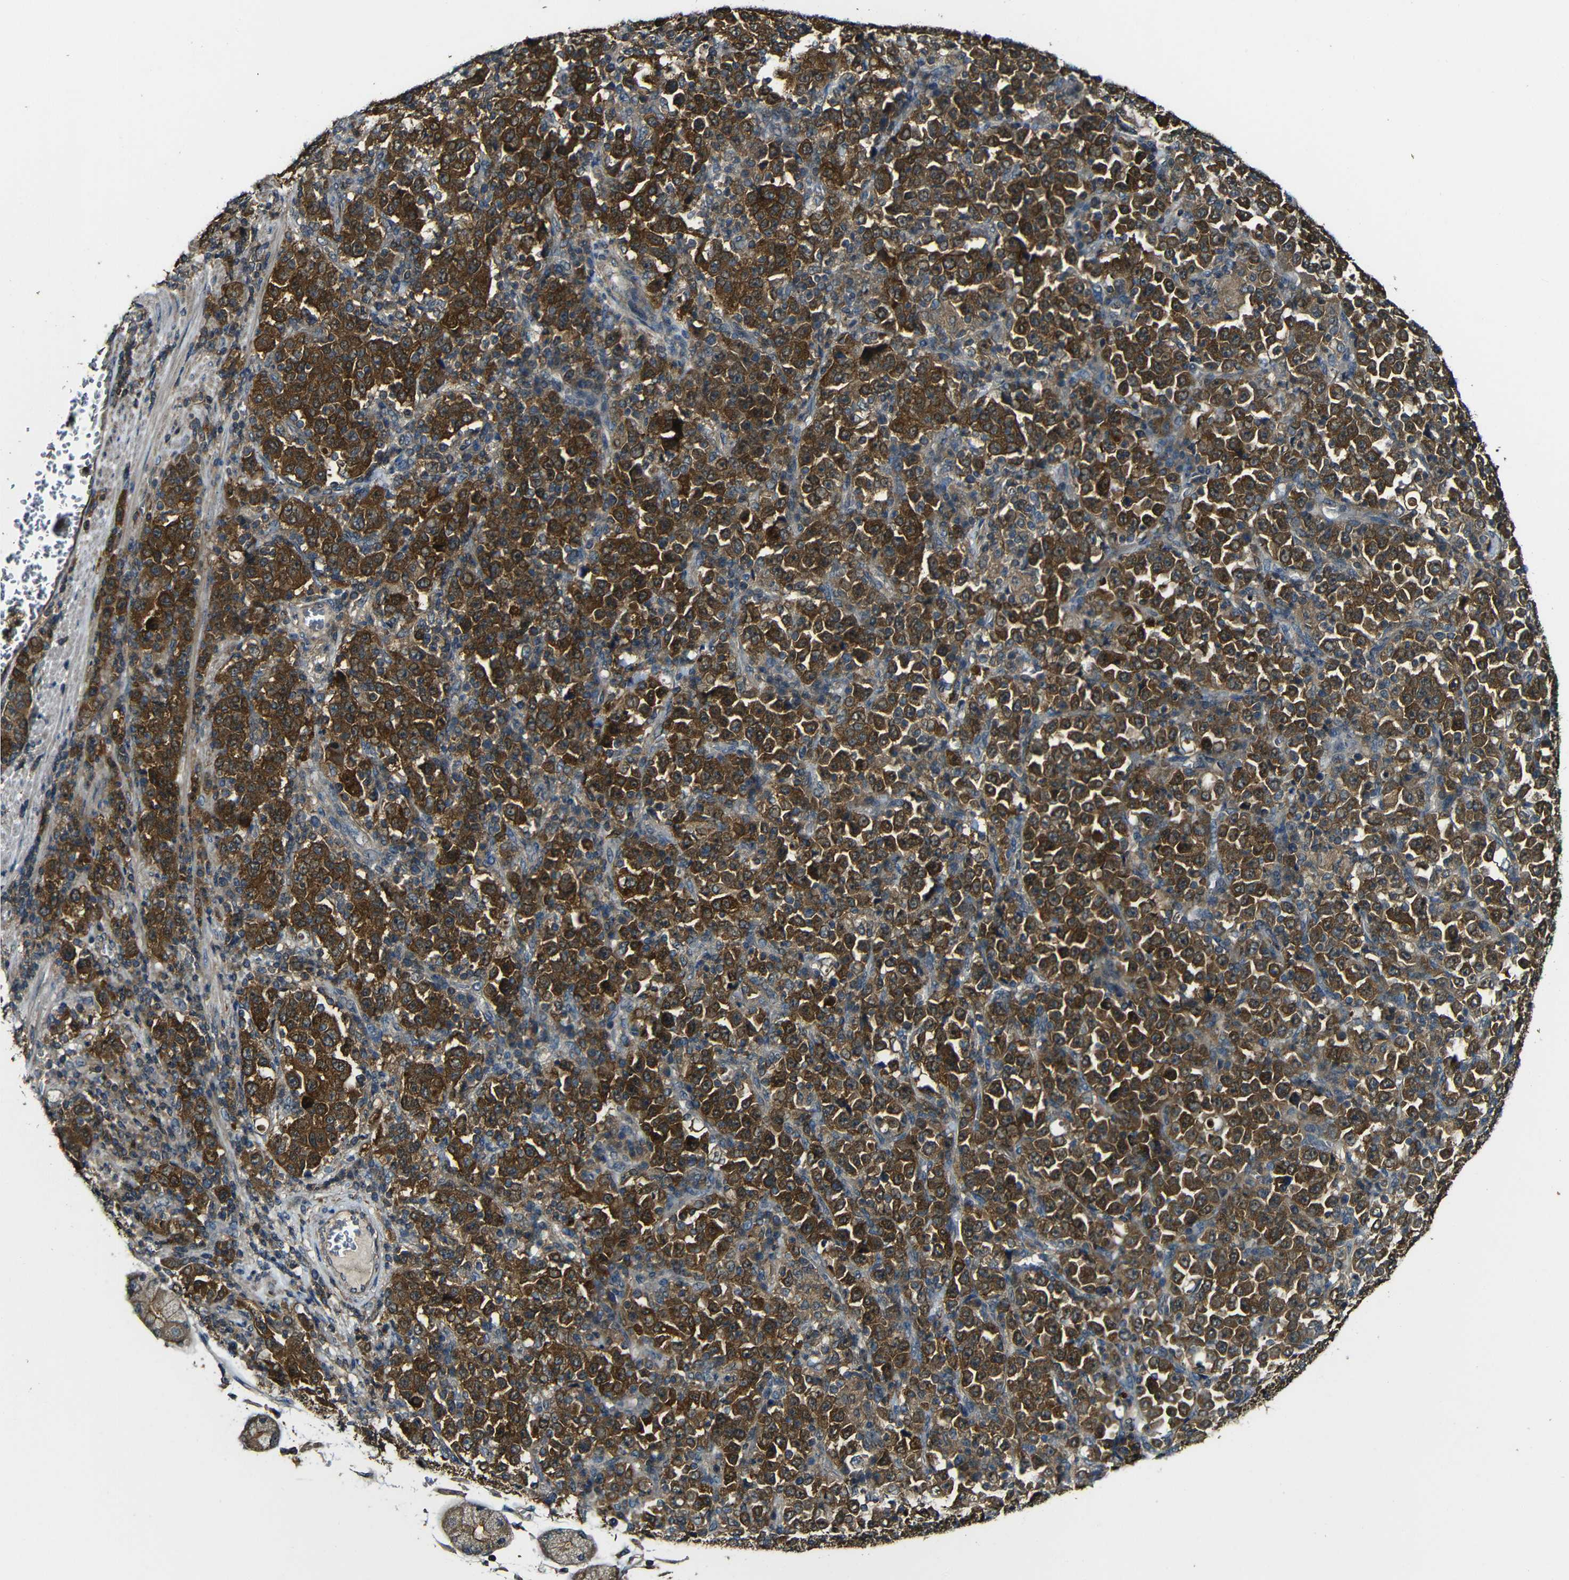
{"staining": {"intensity": "strong", "quantity": ">75%", "location": "cytoplasmic/membranous"}, "tissue": "stomach cancer", "cell_type": "Tumor cells", "image_type": "cancer", "snomed": [{"axis": "morphology", "description": "Normal tissue, NOS"}, {"axis": "morphology", "description": "Adenocarcinoma, NOS"}, {"axis": "topography", "description": "Stomach, upper"}, {"axis": "topography", "description": "Stomach"}], "caption": "IHC staining of stomach cancer, which reveals high levels of strong cytoplasmic/membranous expression in about >75% of tumor cells indicating strong cytoplasmic/membranous protein positivity. The staining was performed using DAB (3,3'-diaminobenzidine) (brown) for protein detection and nuclei were counterstained in hematoxylin (blue).", "gene": "CASP8", "patient": {"sex": "male", "age": 59}}